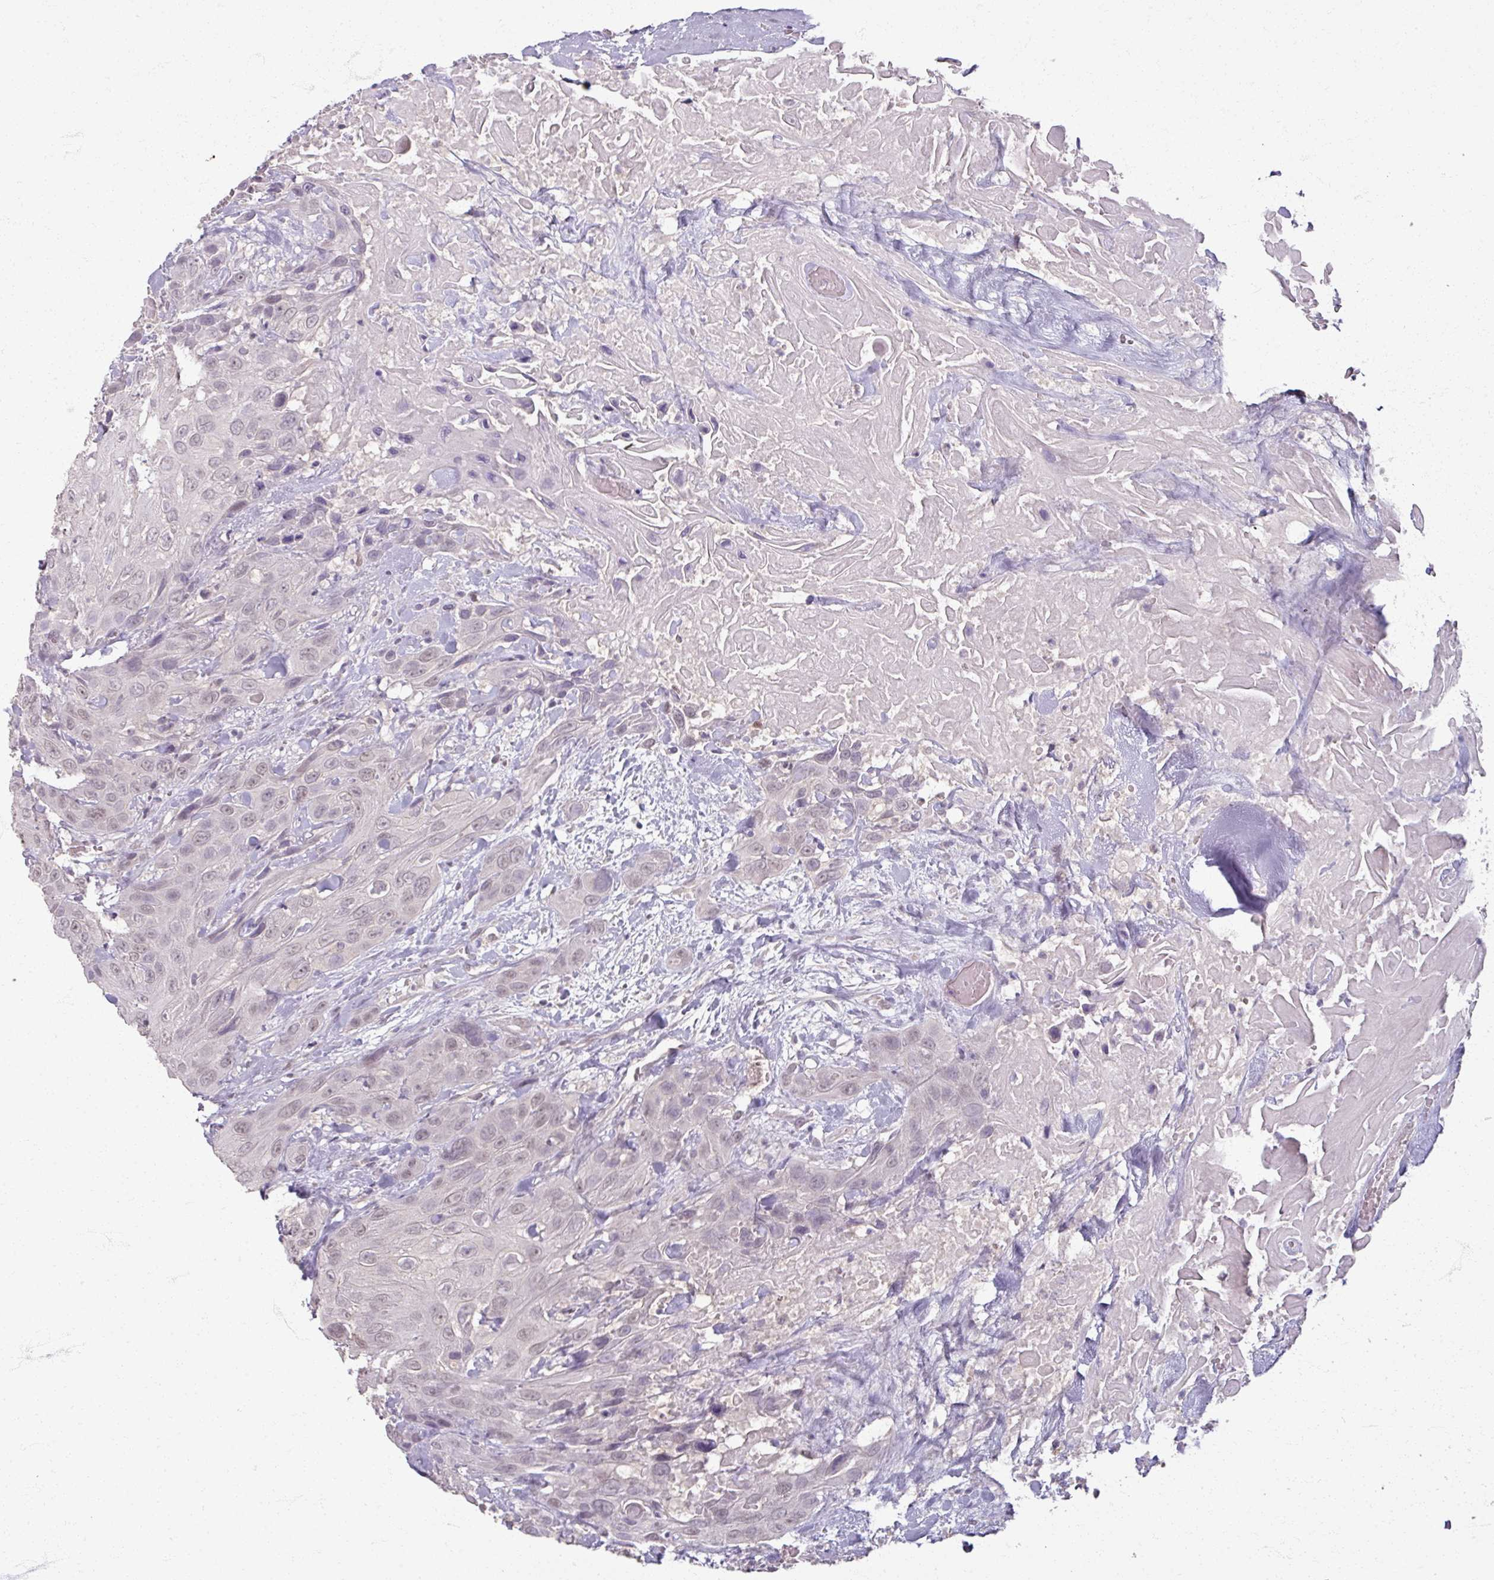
{"staining": {"intensity": "weak", "quantity": "<25%", "location": "nuclear"}, "tissue": "head and neck cancer", "cell_type": "Tumor cells", "image_type": "cancer", "snomed": [{"axis": "morphology", "description": "Squamous cell carcinoma, NOS"}, {"axis": "topography", "description": "Head-Neck"}], "caption": "Photomicrograph shows no significant protein expression in tumor cells of head and neck cancer. (Brightfield microscopy of DAB (3,3'-diaminobenzidine) immunohistochemistry at high magnification).", "gene": "SOX11", "patient": {"sex": "male", "age": 81}}